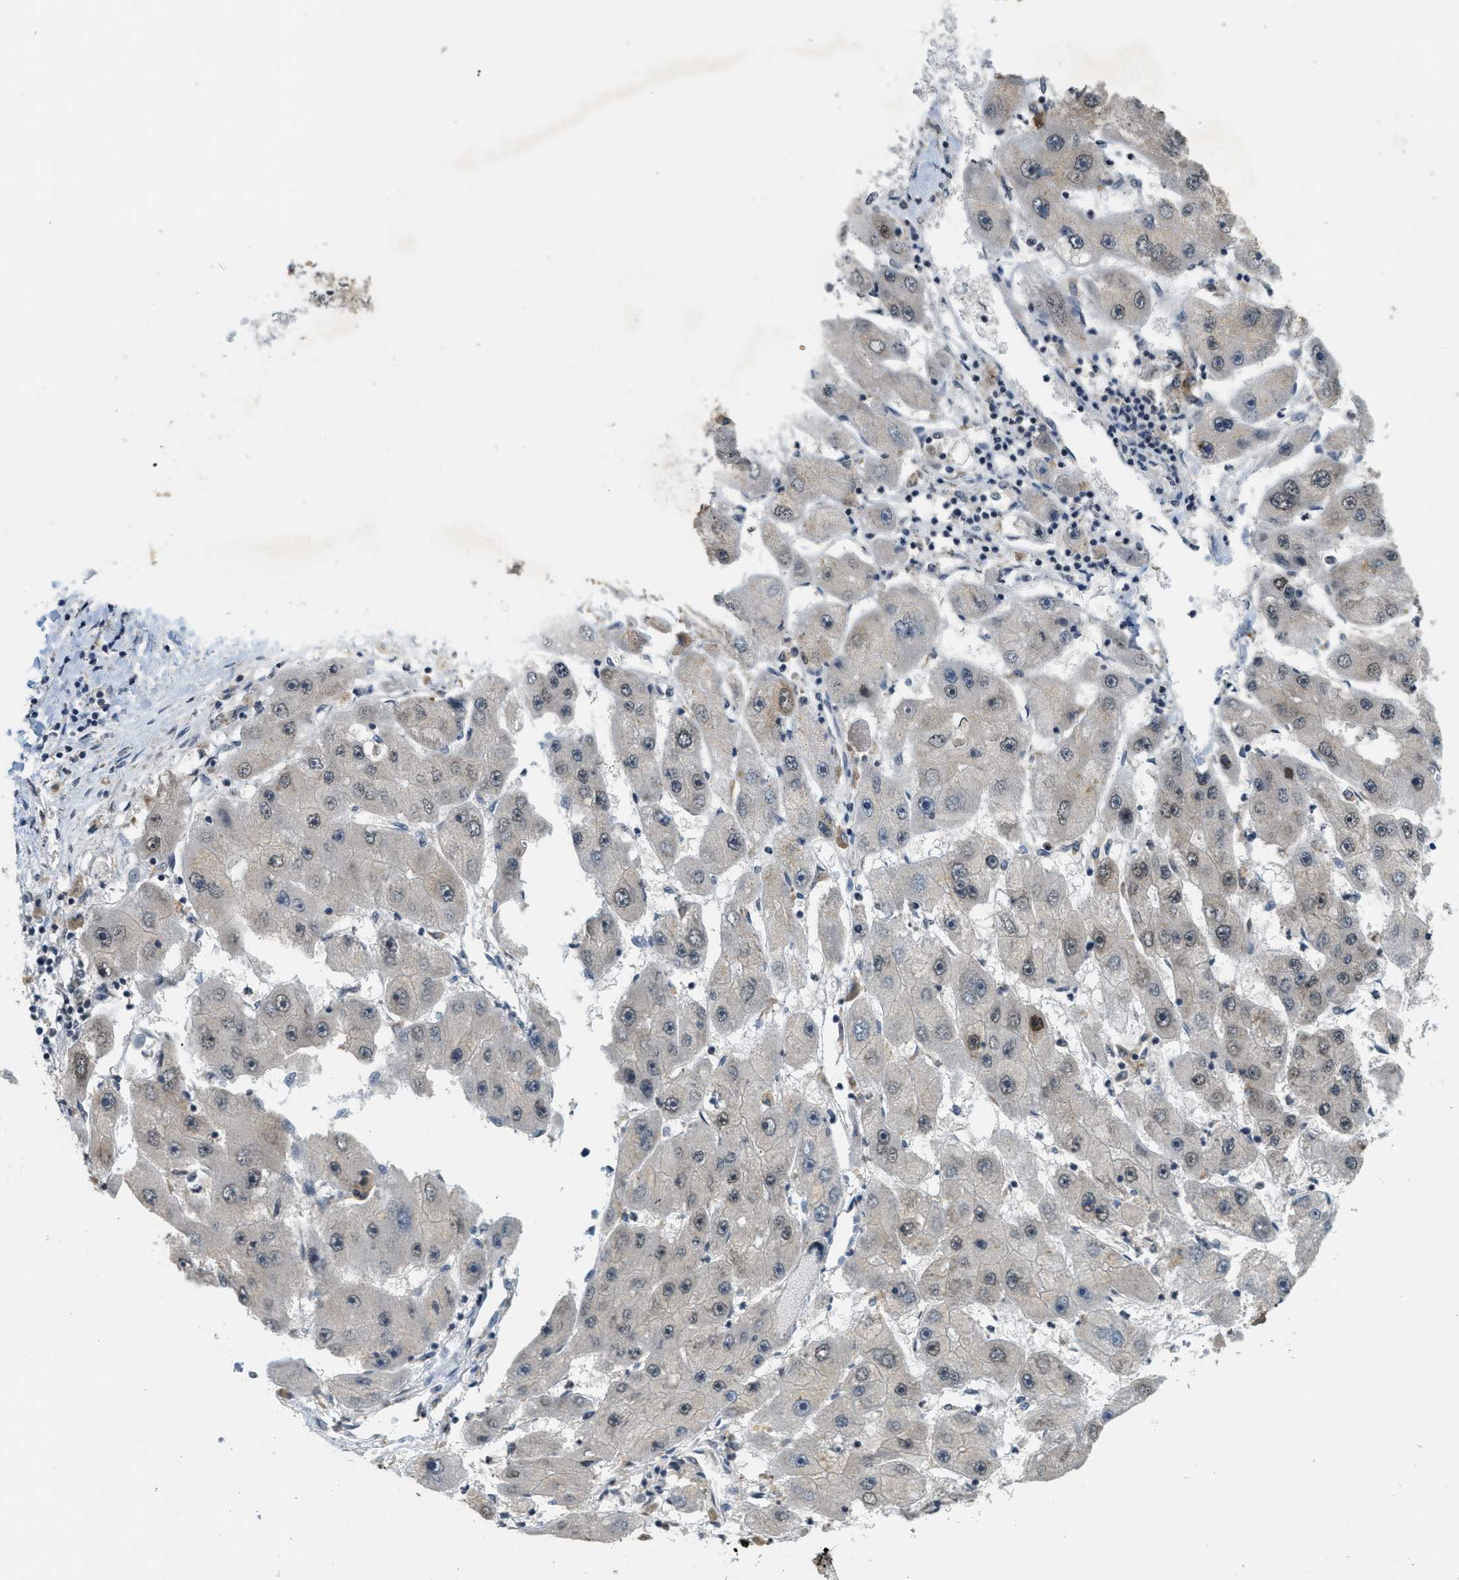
{"staining": {"intensity": "moderate", "quantity": "<25%", "location": "nuclear"}, "tissue": "liver cancer", "cell_type": "Tumor cells", "image_type": "cancer", "snomed": [{"axis": "morphology", "description": "Carcinoma, Hepatocellular, NOS"}, {"axis": "topography", "description": "Liver"}], "caption": "This is a micrograph of immunohistochemistry (IHC) staining of liver hepatocellular carcinoma, which shows moderate expression in the nuclear of tumor cells.", "gene": "DNAJB1", "patient": {"sex": "female", "age": 61}}